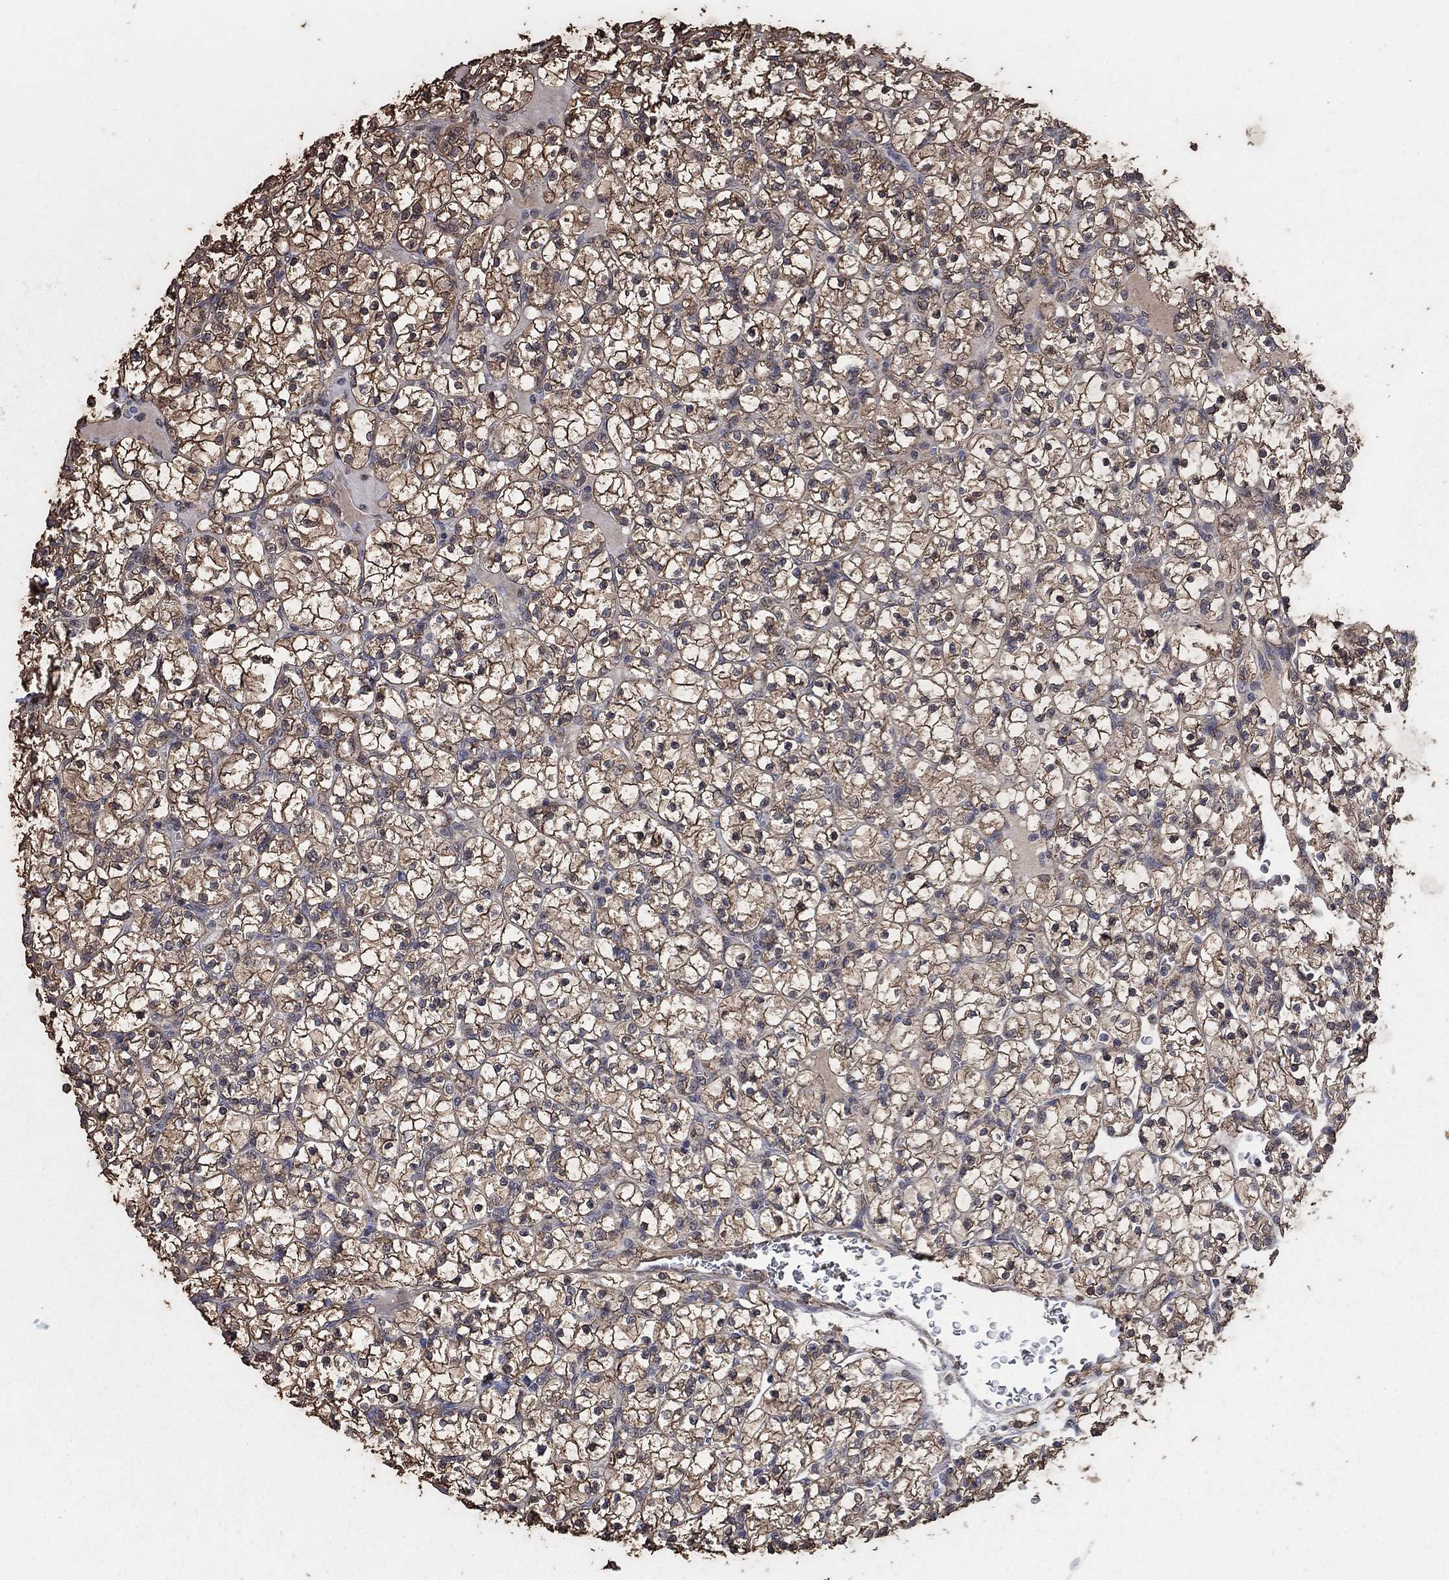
{"staining": {"intensity": "moderate", "quantity": ">75%", "location": "cytoplasmic/membranous"}, "tissue": "renal cancer", "cell_type": "Tumor cells", "image_type": "cancer", "snomed": [{"axis": "morphology", "description": "Adenocarcinoma, NOS"}, {"axis": "topography", "description": "Kidney"}], "caption": "Renal cancer stained with DAB immunohistochemistry (IHC) exhibits medium levels of moderate cytoplasmic/membranous staining in about >75% of tumor cells.", "gene": "MRPS24", "patient": {"sex": "female", "age": 89}}